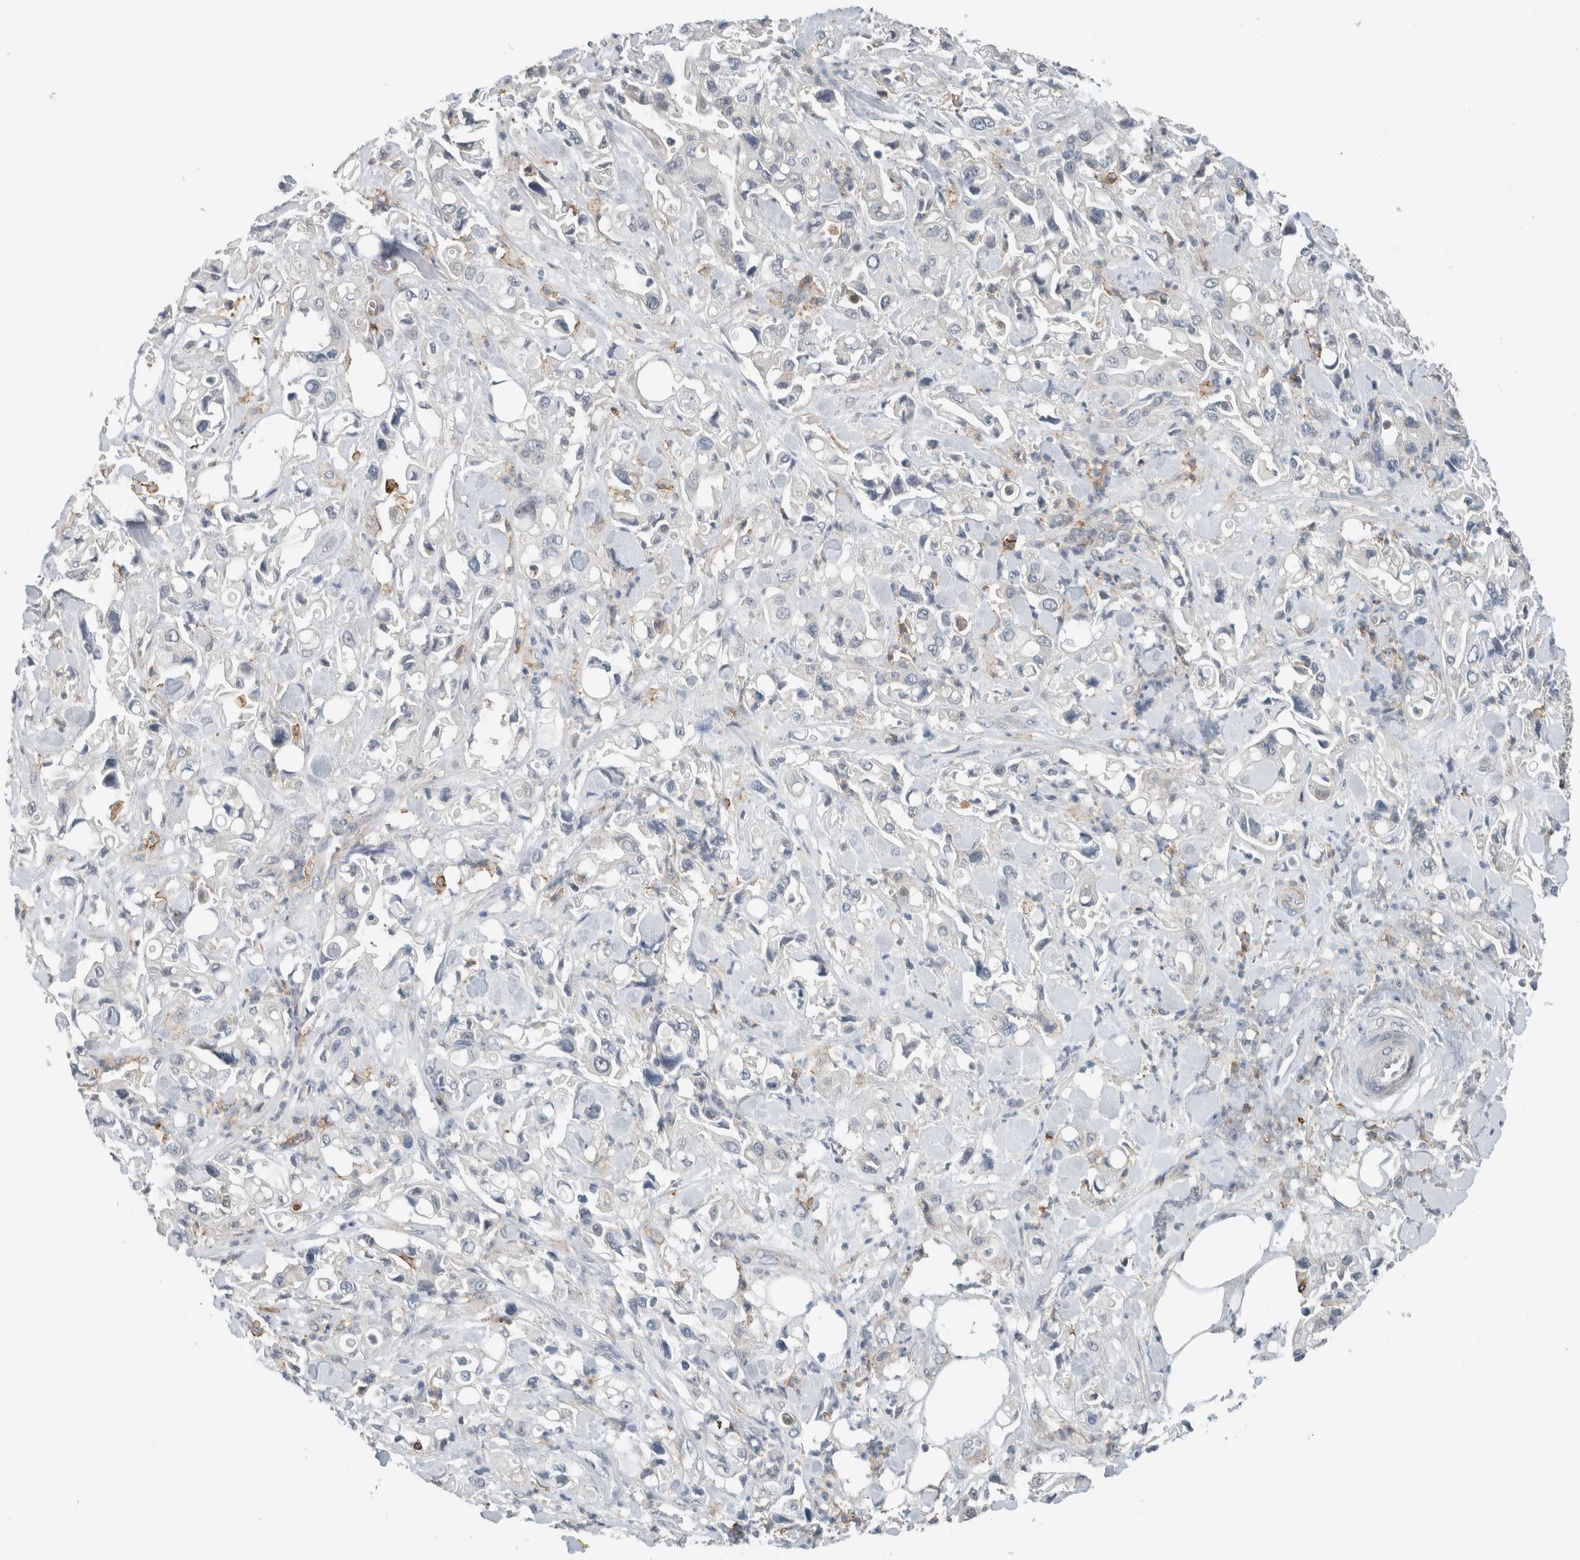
{"staining": {"intensity": "negative", "quantity": "none", "location": "none"}, "tissue": "pancreatic cancer", "cell_type": "Tumor cells", "image_type": "cancer", "snomed": [{"axis": "morphology", "description": "Adenocarcinoma, NOS"}, {"axis": "topography", "description": "Pancreas"}], "caption": "The micrograph exhibits no significant expression in tumor cells of pancreatic adenocarcinoma. (DAB IHC, high magnification).", "gene": "ERCC6L2", "patient": {"sex": "male", "age": 70}}